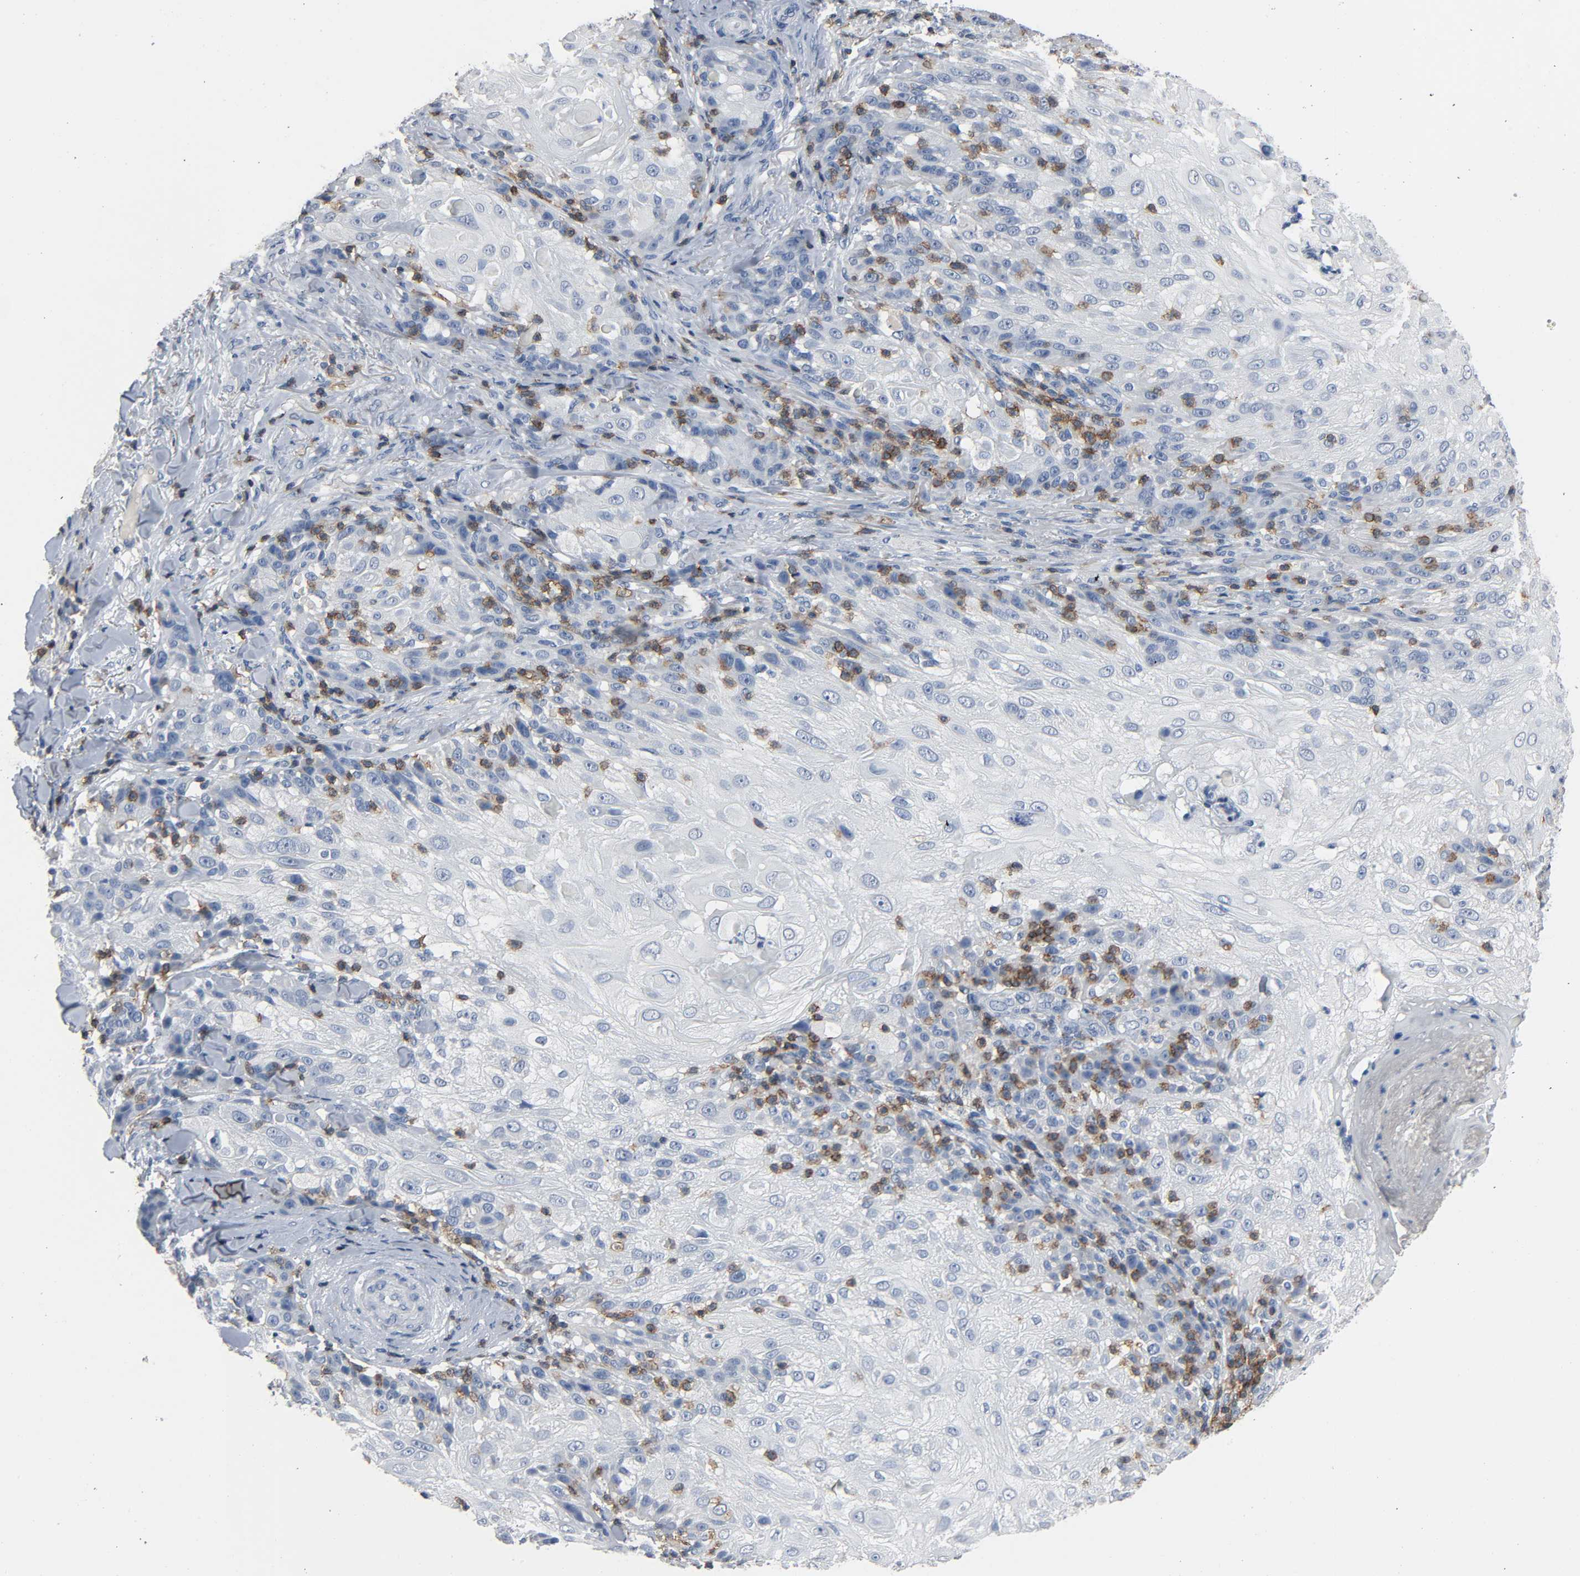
{"staining": {"intensity": "negative", "quantity": "none", "location": "none"}, "tissue": "skin cancer", "cell_type": "Tumor cells", "image_type": "cancer", "snomed": [{"axis": "morphology", "description": "Normal tissue, NOS"}, {"axis": "morphology", "description": "Squamous cell carcinoma, NOS"}, {"axis": "topography", "description": "Skin"}], "caption": "An IHC image of squamous cell carcinoma (skin) is shown. There is no staining in tumor cells of squamous cell carcinoma (skin). (DAB (3,3'-diaminobenzidine) immunohistochemistry, high magnification).", "gene": "LCK", "patient": {"sex": "female", "age": 83}}